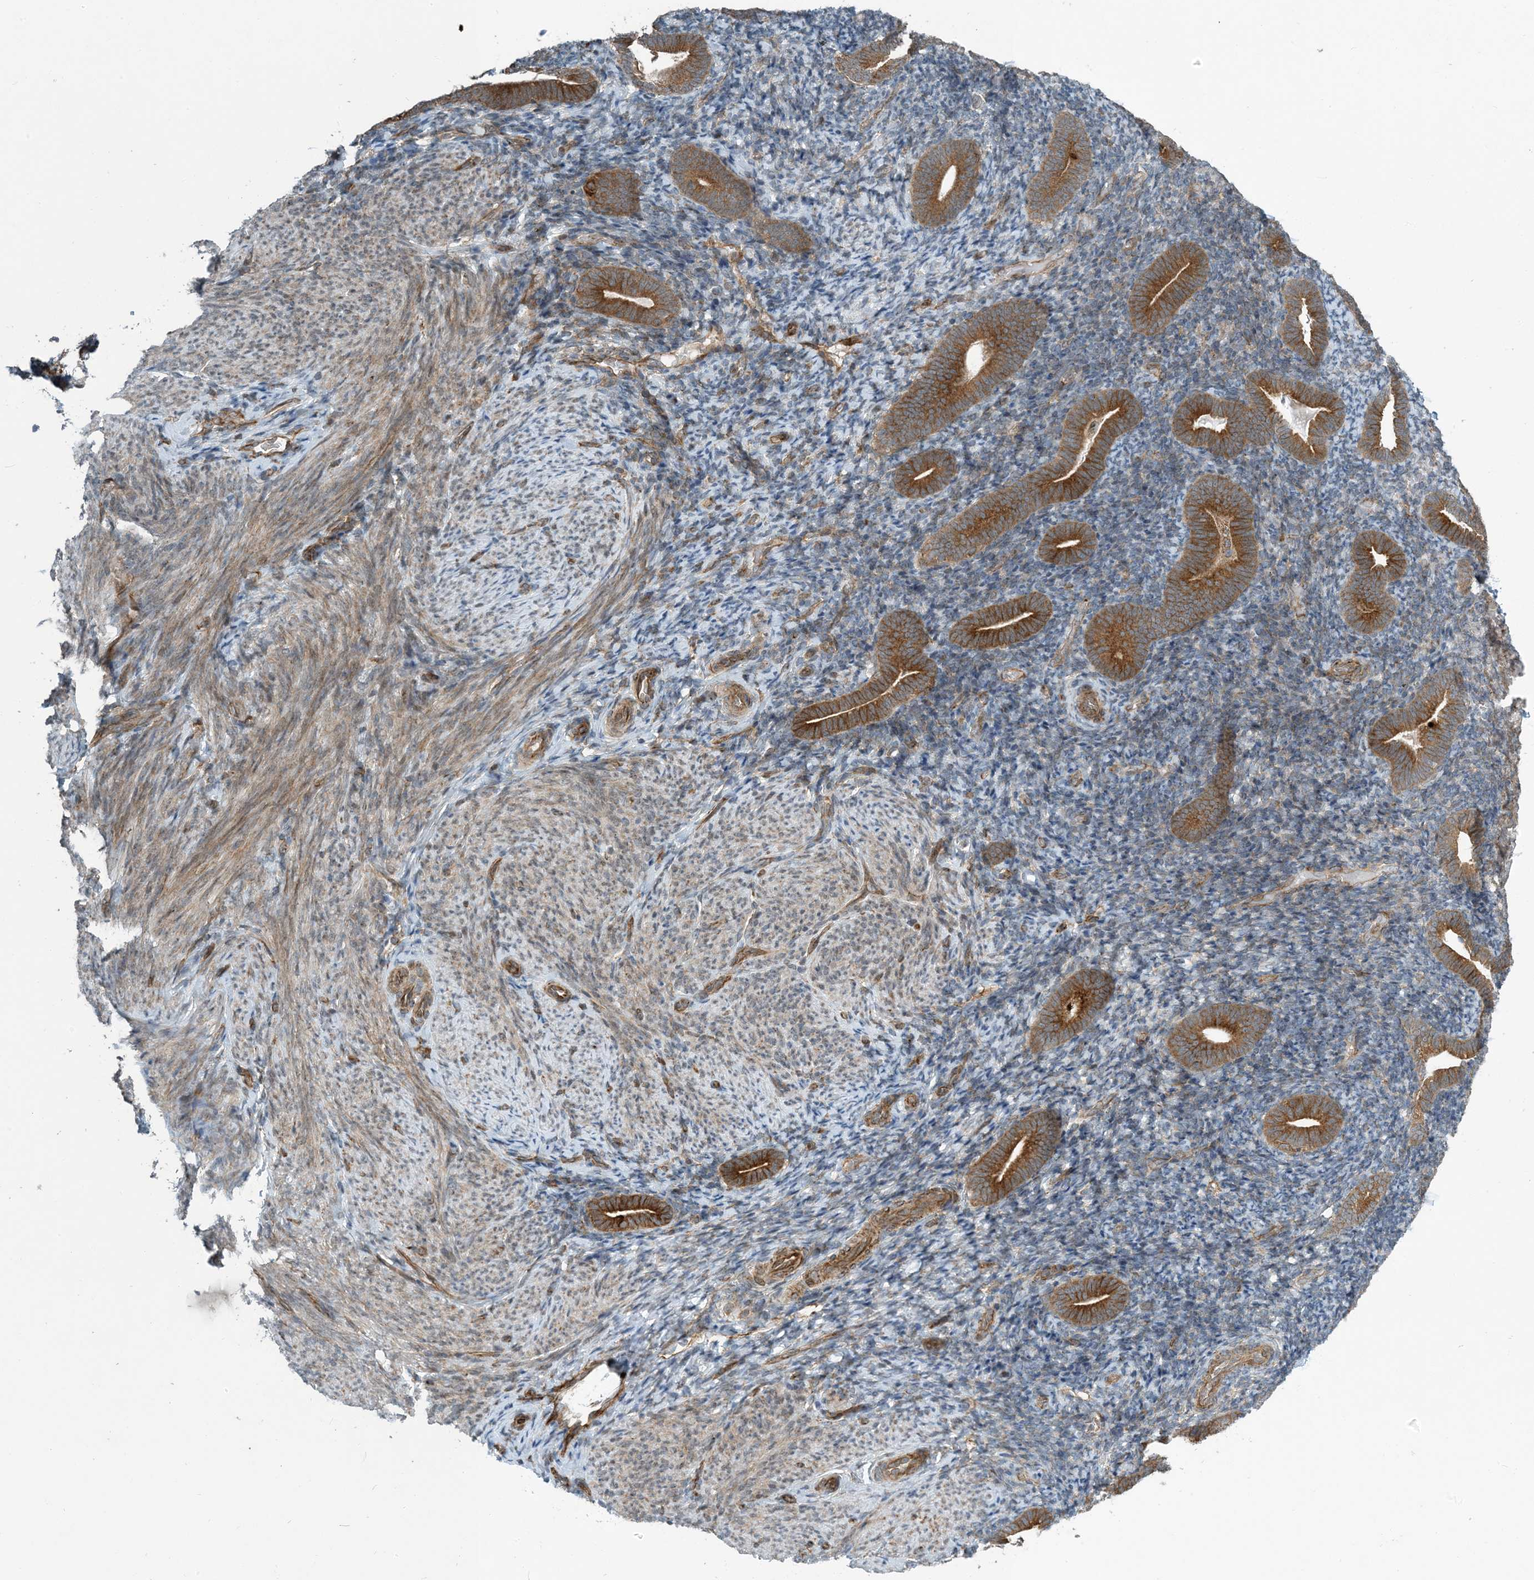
{"staining": {"intensity": "negative", "quantity": "none", "location": "none"}, "tissue": "endometrium", "cell_type": "Cells in endometrial stroma", "image_type": "normal", "snomed": [{"axis": "morphology", "description": "Normal tissue, NOS"}, {"axis": "topography", "description": "Endometrium"}], "caption": "The immunohistochemistry photomicrograph has no significant positivity in cells in endometrial stroma of endometrium.", "gene": "ZBTB3", "patient": {"sex": "female", "age": 51}}